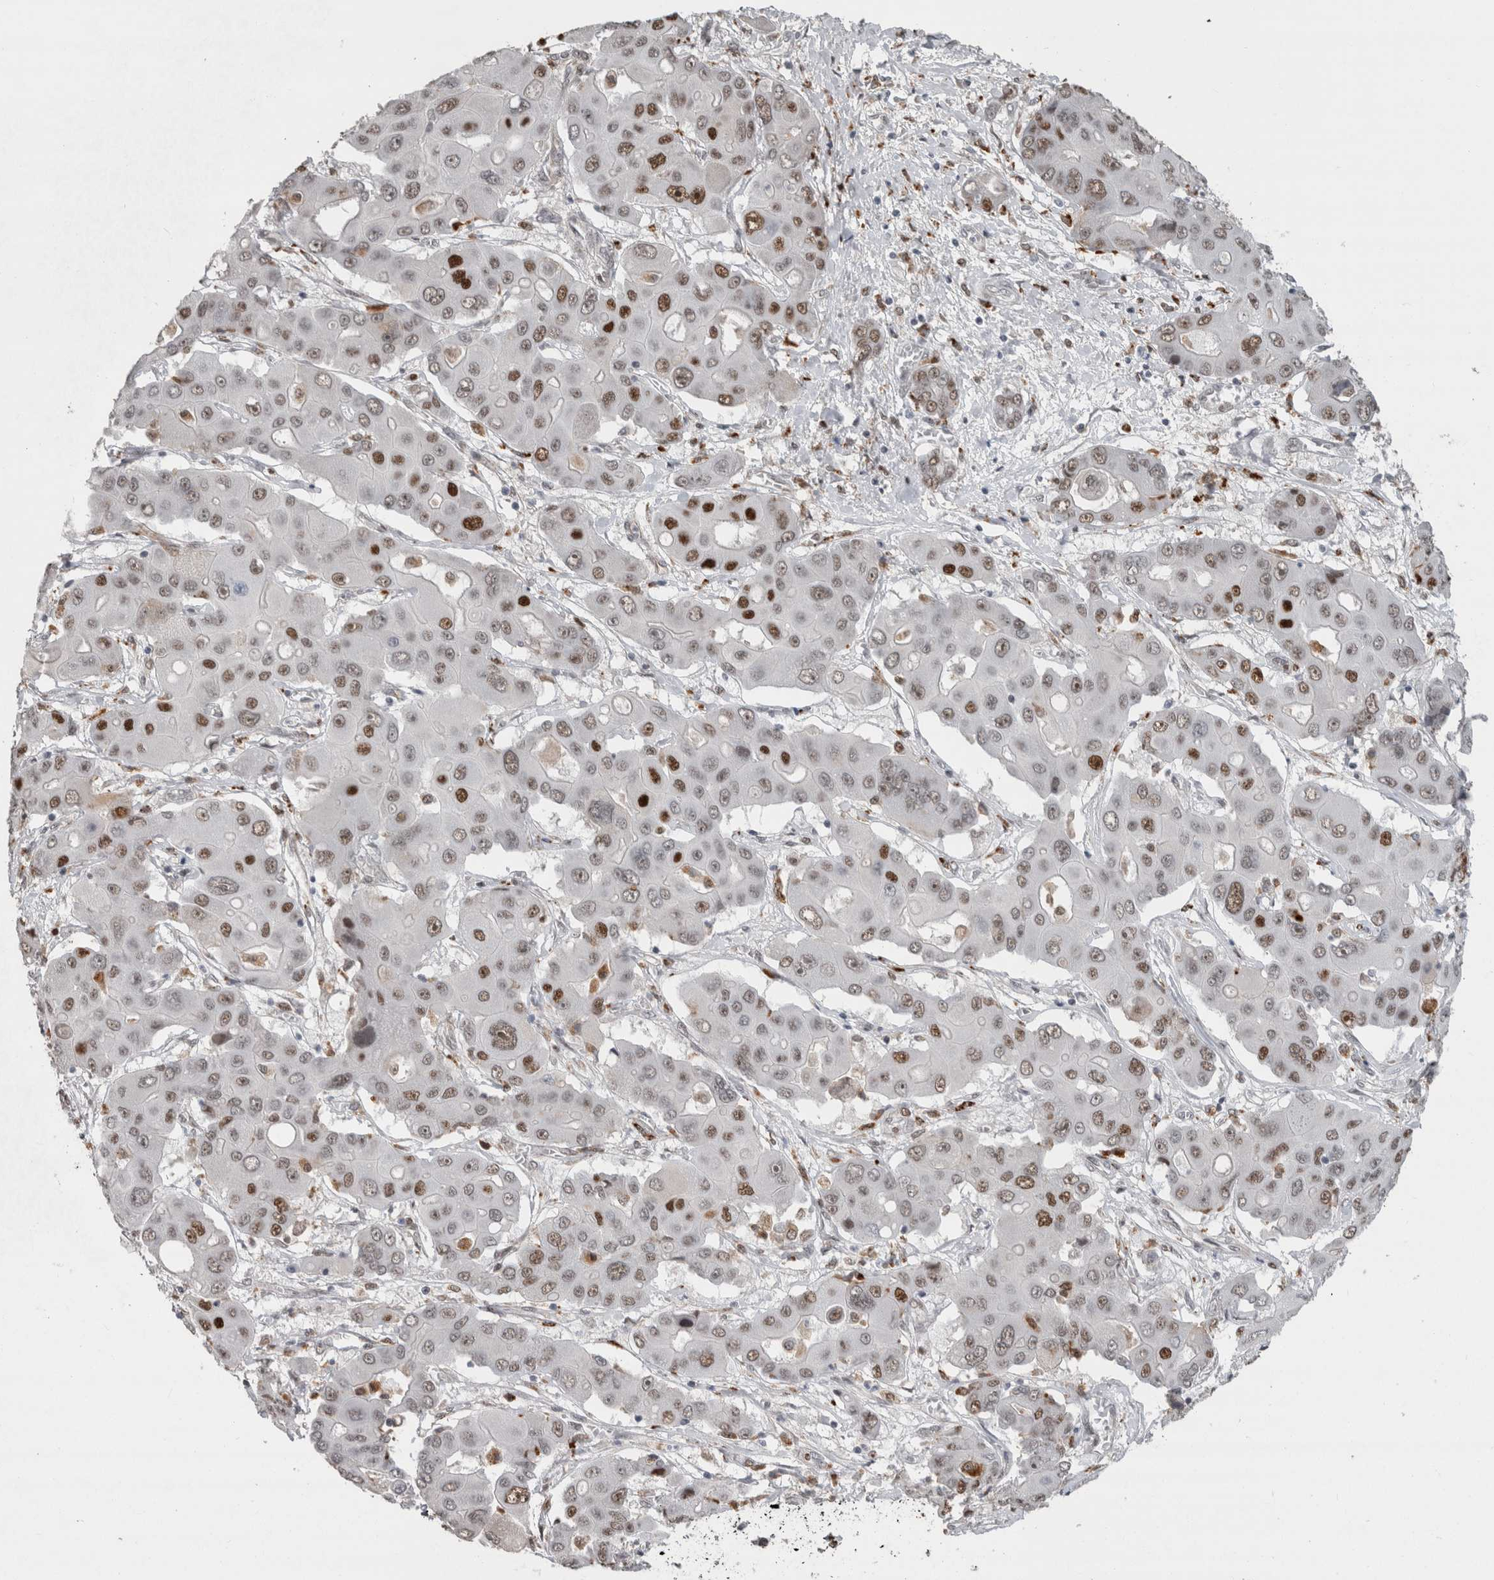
{"staining": {"intensity": "moderate", "quantity": "25%-75%", "location": "nuclear"}, "tissue": "liver cancer", "cell_type": "Tumor cells", "image_type": "cancer", "snomed": [{"axis": "morphology", "description": "Cholangiocarcinoma"}, {"axis": "topography", "description": "Liver"}], "caption": "A micrograph of cholangiocarcinoma (liver) stained for a protein shows moderate nuclear brown staining in tumor cells. The staining is performed using DAB brown chromogen to label protein expression. The nuclei are counter-stained blue using hematoxylin.", "gene": "POLD2", "patient": {"sex": "male", "age": 67}}